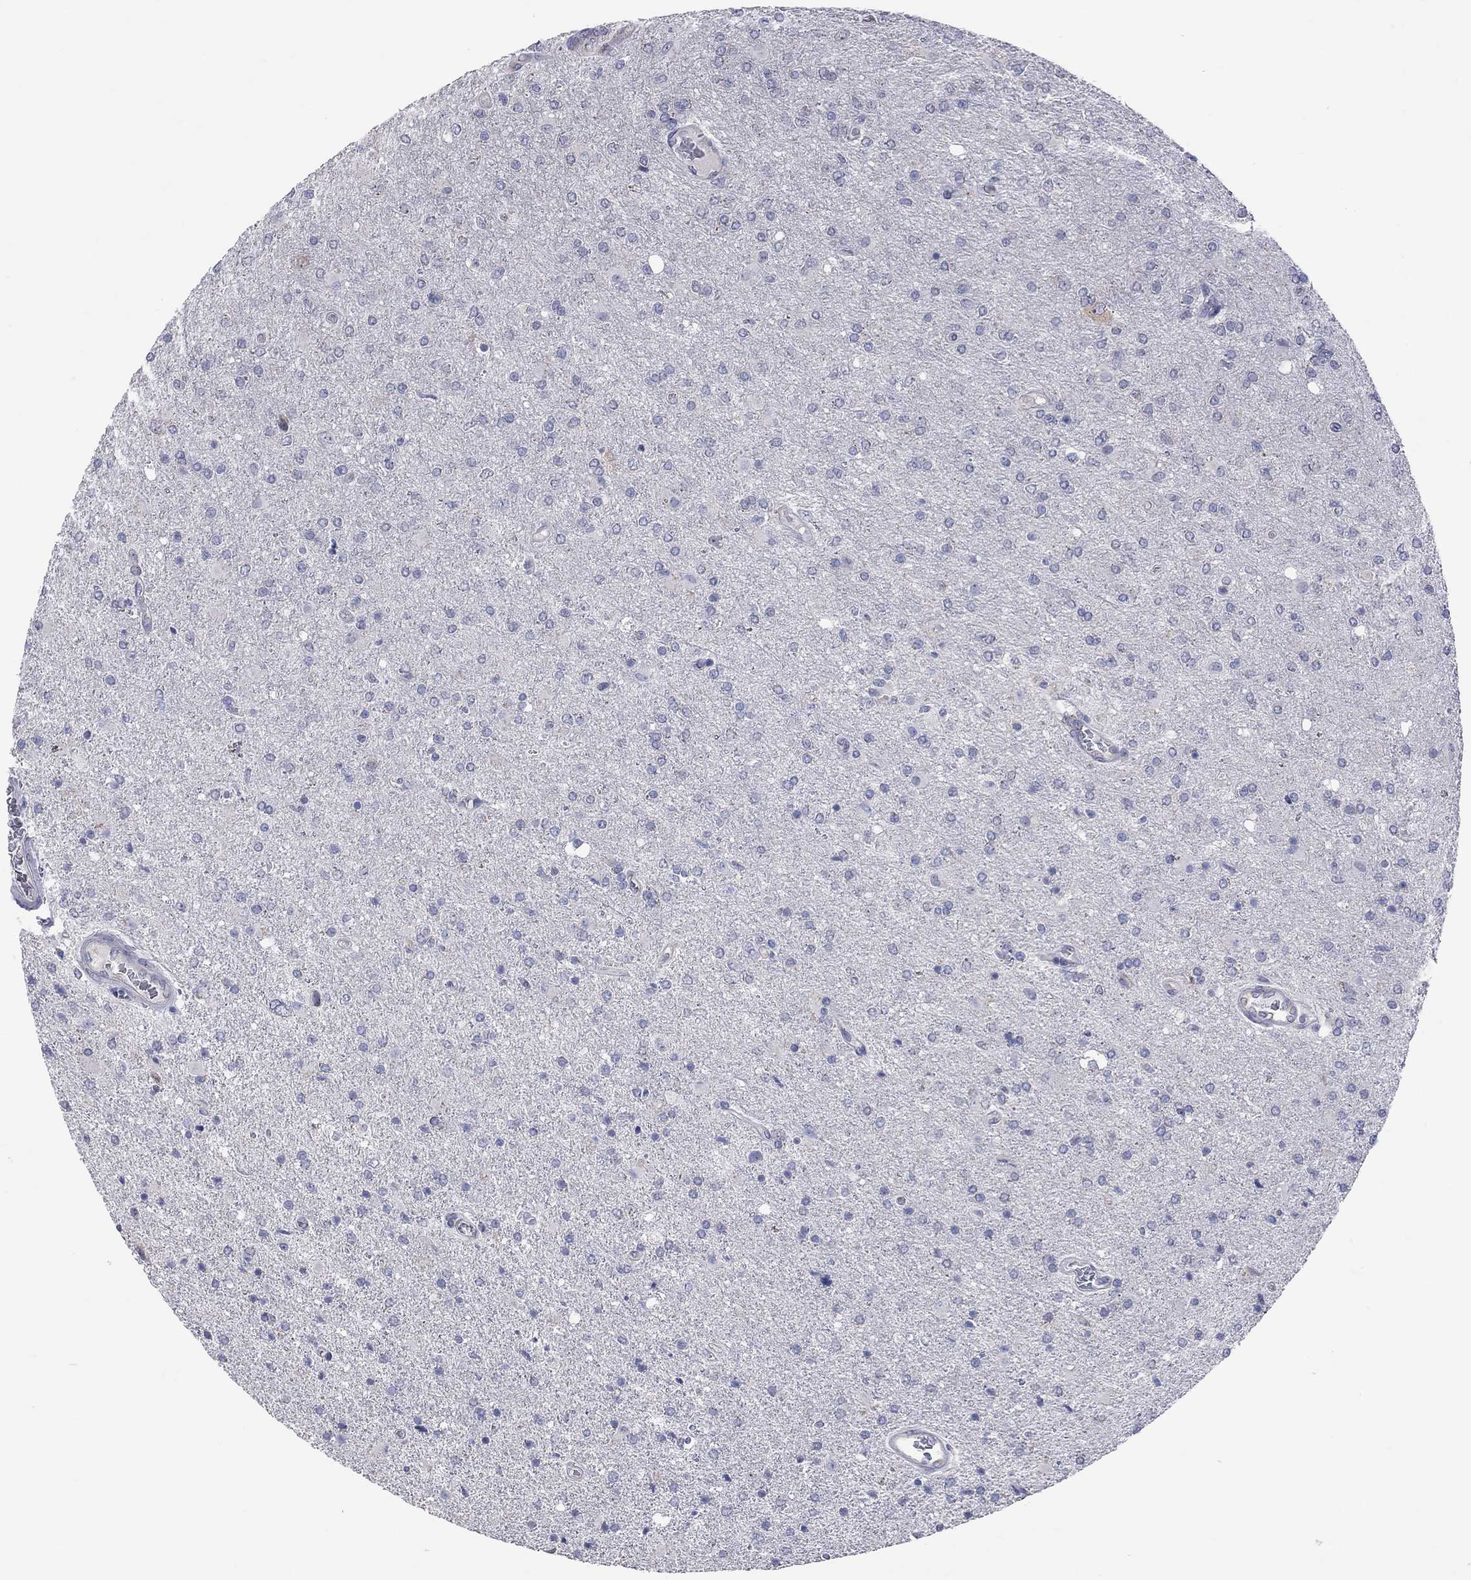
{"staining": {"intensity": "negative", "quantity": "none", "location": "none"}, "tissue": "glioma", "cell_type": "Tumor cells", "image_type": "cancer", "snomed": [{"axis": "morphology", "description": "Glioma, malignant, High grade"}, {"axis": "topography", "description": "Cerebral cortex"}], "caption": "A high-resolution histopathology image shows immunohistochemistry staining of high-grade glioma (malignant), which displays no significant staining in tumor cells.", "gene": "OPRK1", "patient": {"sex": "male", "age": 70}}